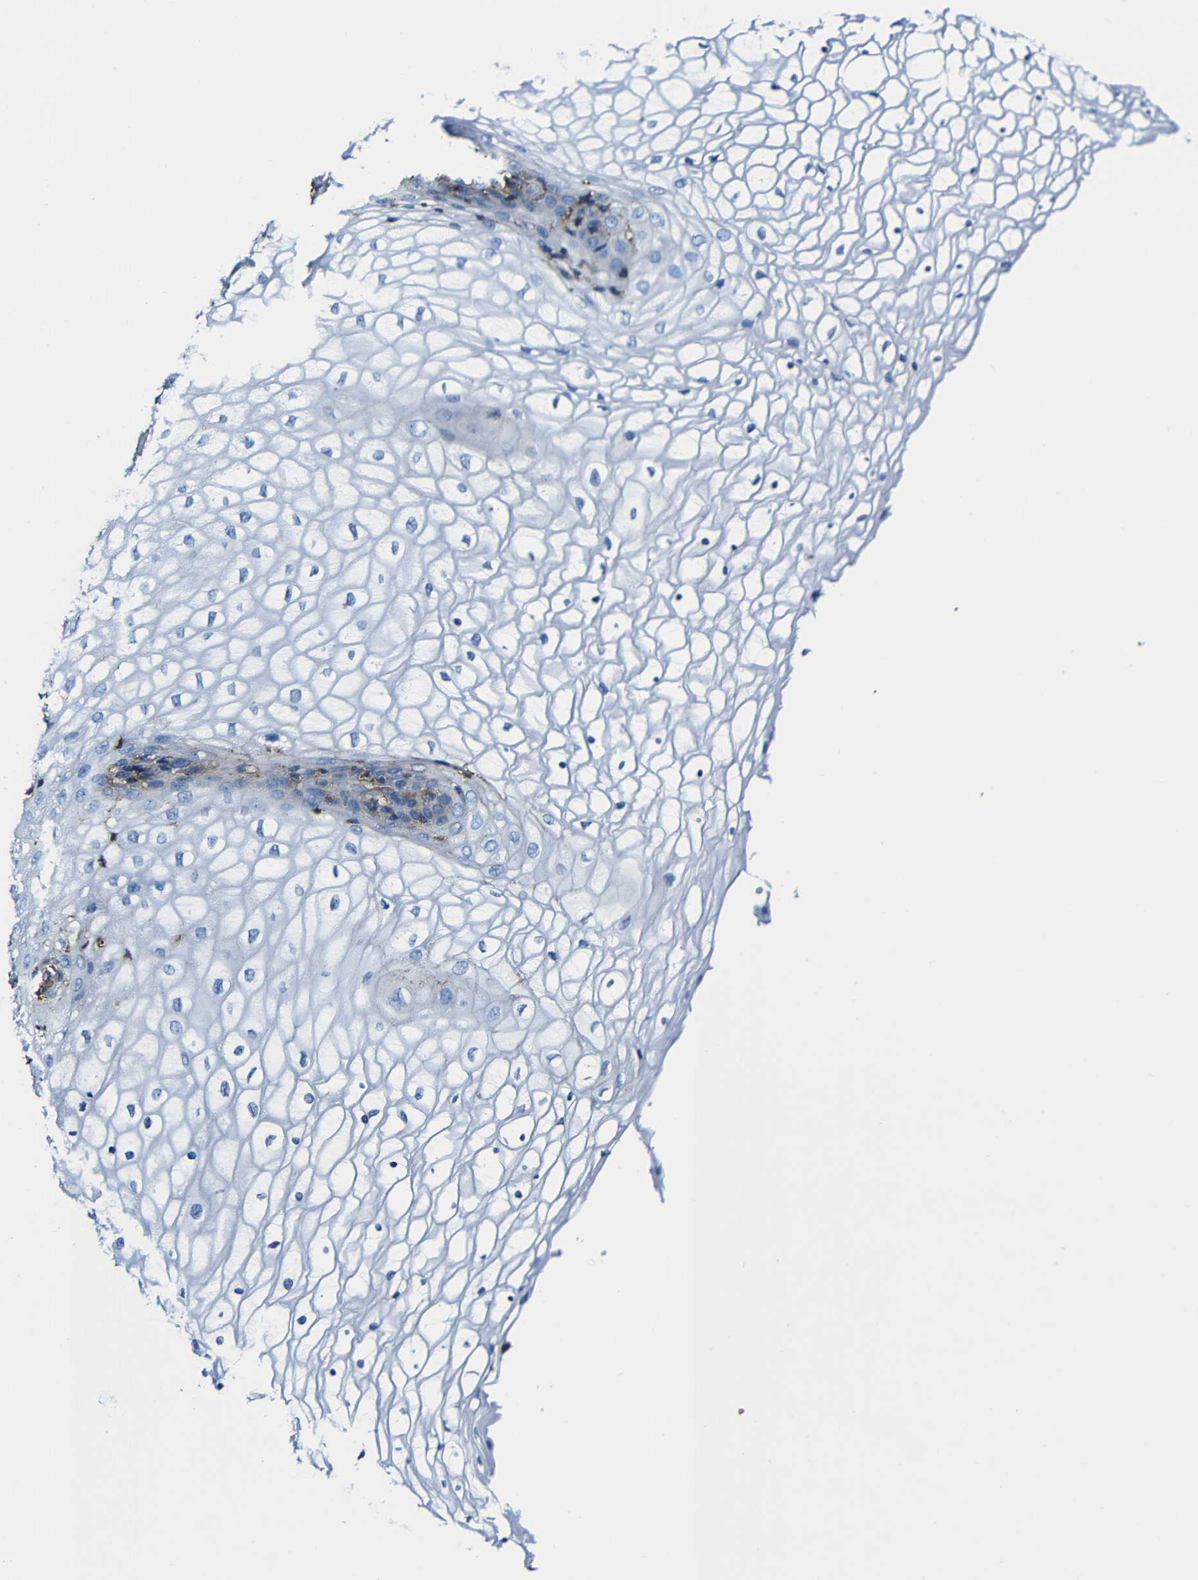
{"staining": {"intensity": "negative", "quantity": "none", "location": "none"}, "tissue": "vagina", "cell_type": "Squamous epithelial cells", "image_type": "normal", "snomed": [{"axis": "morphology", "description": "Normal tissue, NOS"}, {"axis": "topography", "description": "Vagina"}], "caption": "This micrograph is of benign vagina stained with immunohistochemistry to label a protein in brown with the nuclei are counter-stained blue. There is no expression in squamous epithelial cells.", "gene": "MSN", "patient": {"sex": "female", "age": 34}}